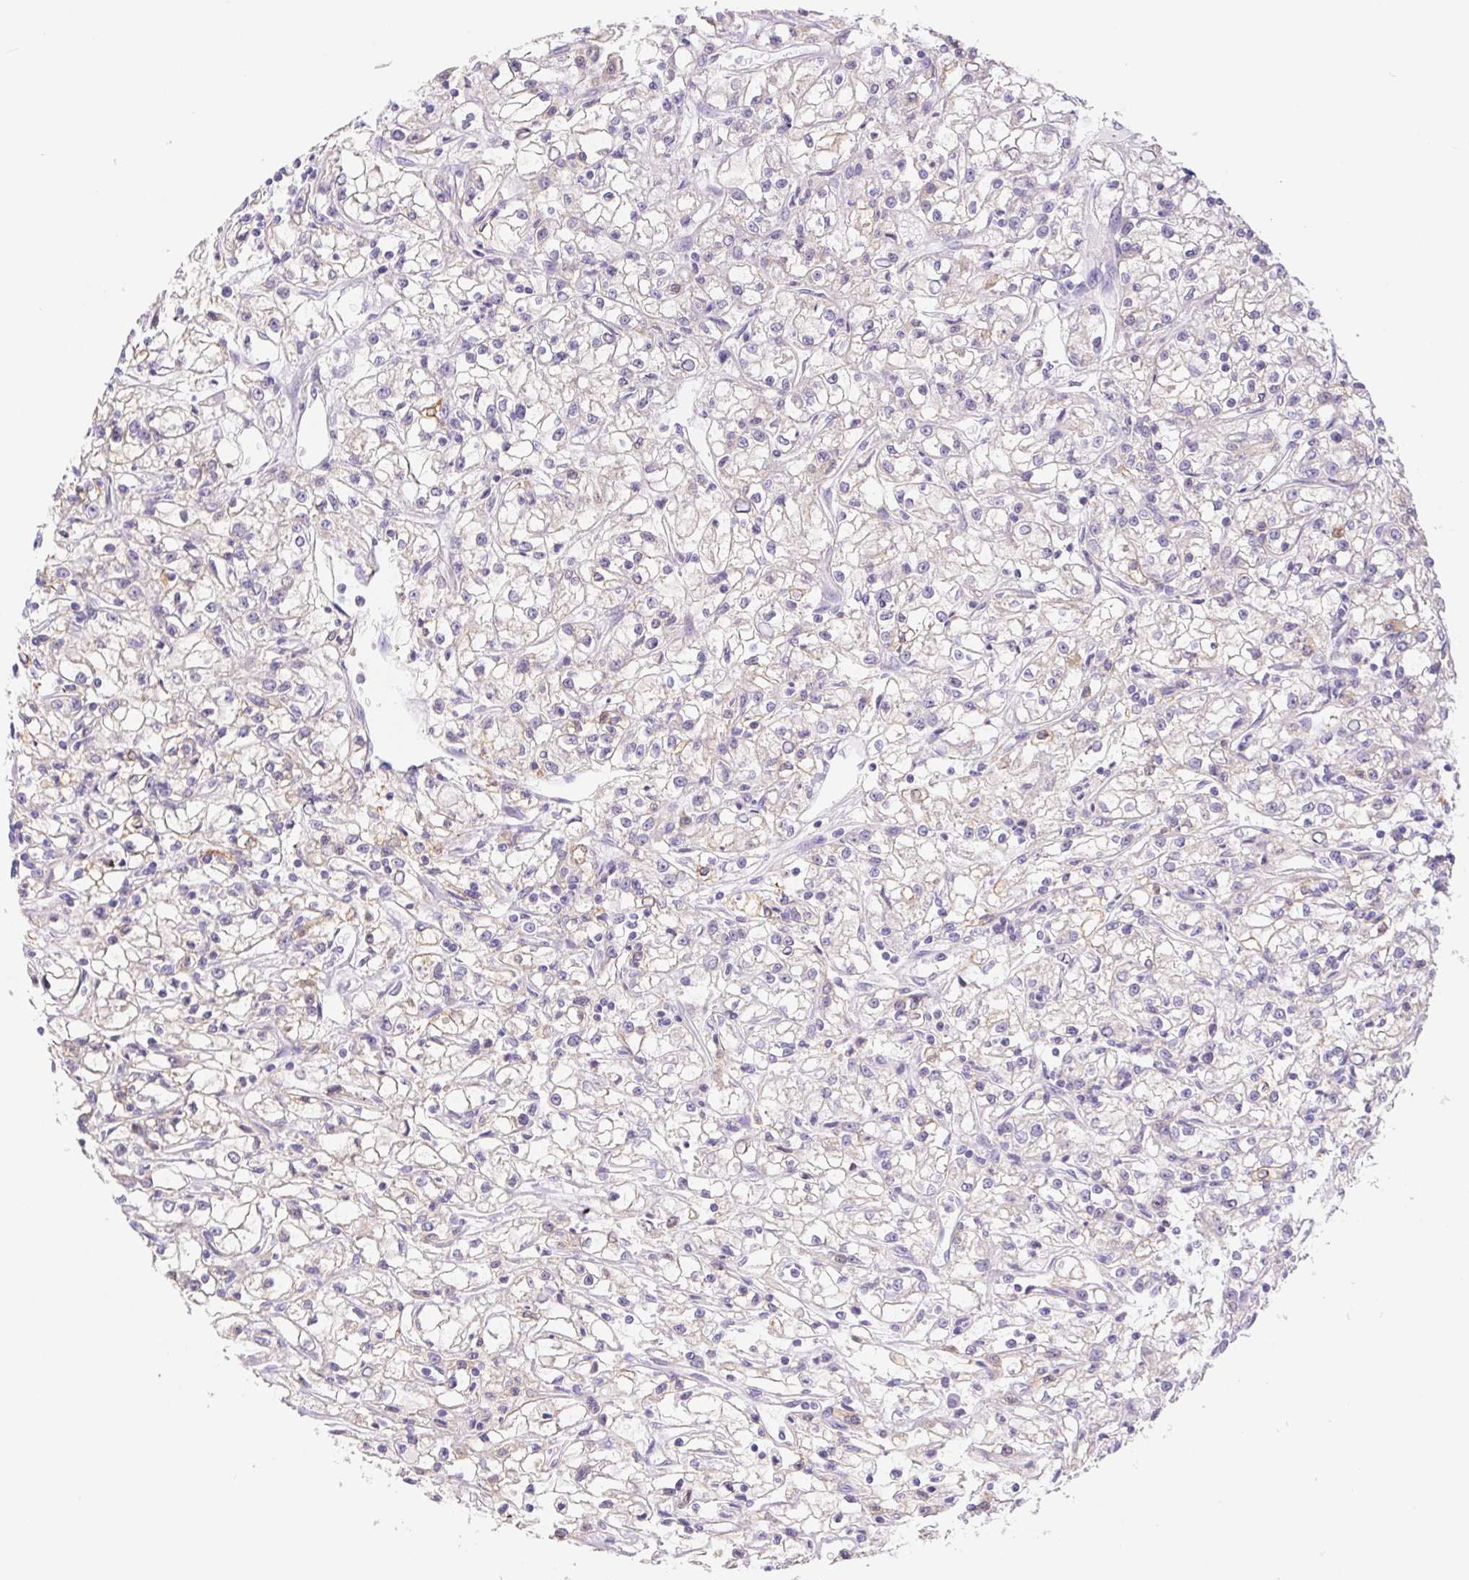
{"staining": {"intensity": "weak", "quantity": "<25%", "location": "cytoplasmic/membranous"}, "tissue": "renal cancer", "cell_type": "Tumor cells", "image_type": "cancer", "snomed": [{"axis": "morphology", "description": "Adenocarcinoma, NOS"}, {"axis": "topography", "description": "Kidney"}], "caption": "Immunohistochemistry (IHC) histopathology image of human adenocarcinoma (renal) stained for a protein (brown), which reveals no positivity in tumor cells. (DAB immunohistochemistry, high magnification).", "gene": "DYNC2LI1", "patient": {"sex": "female", "age": 59}}